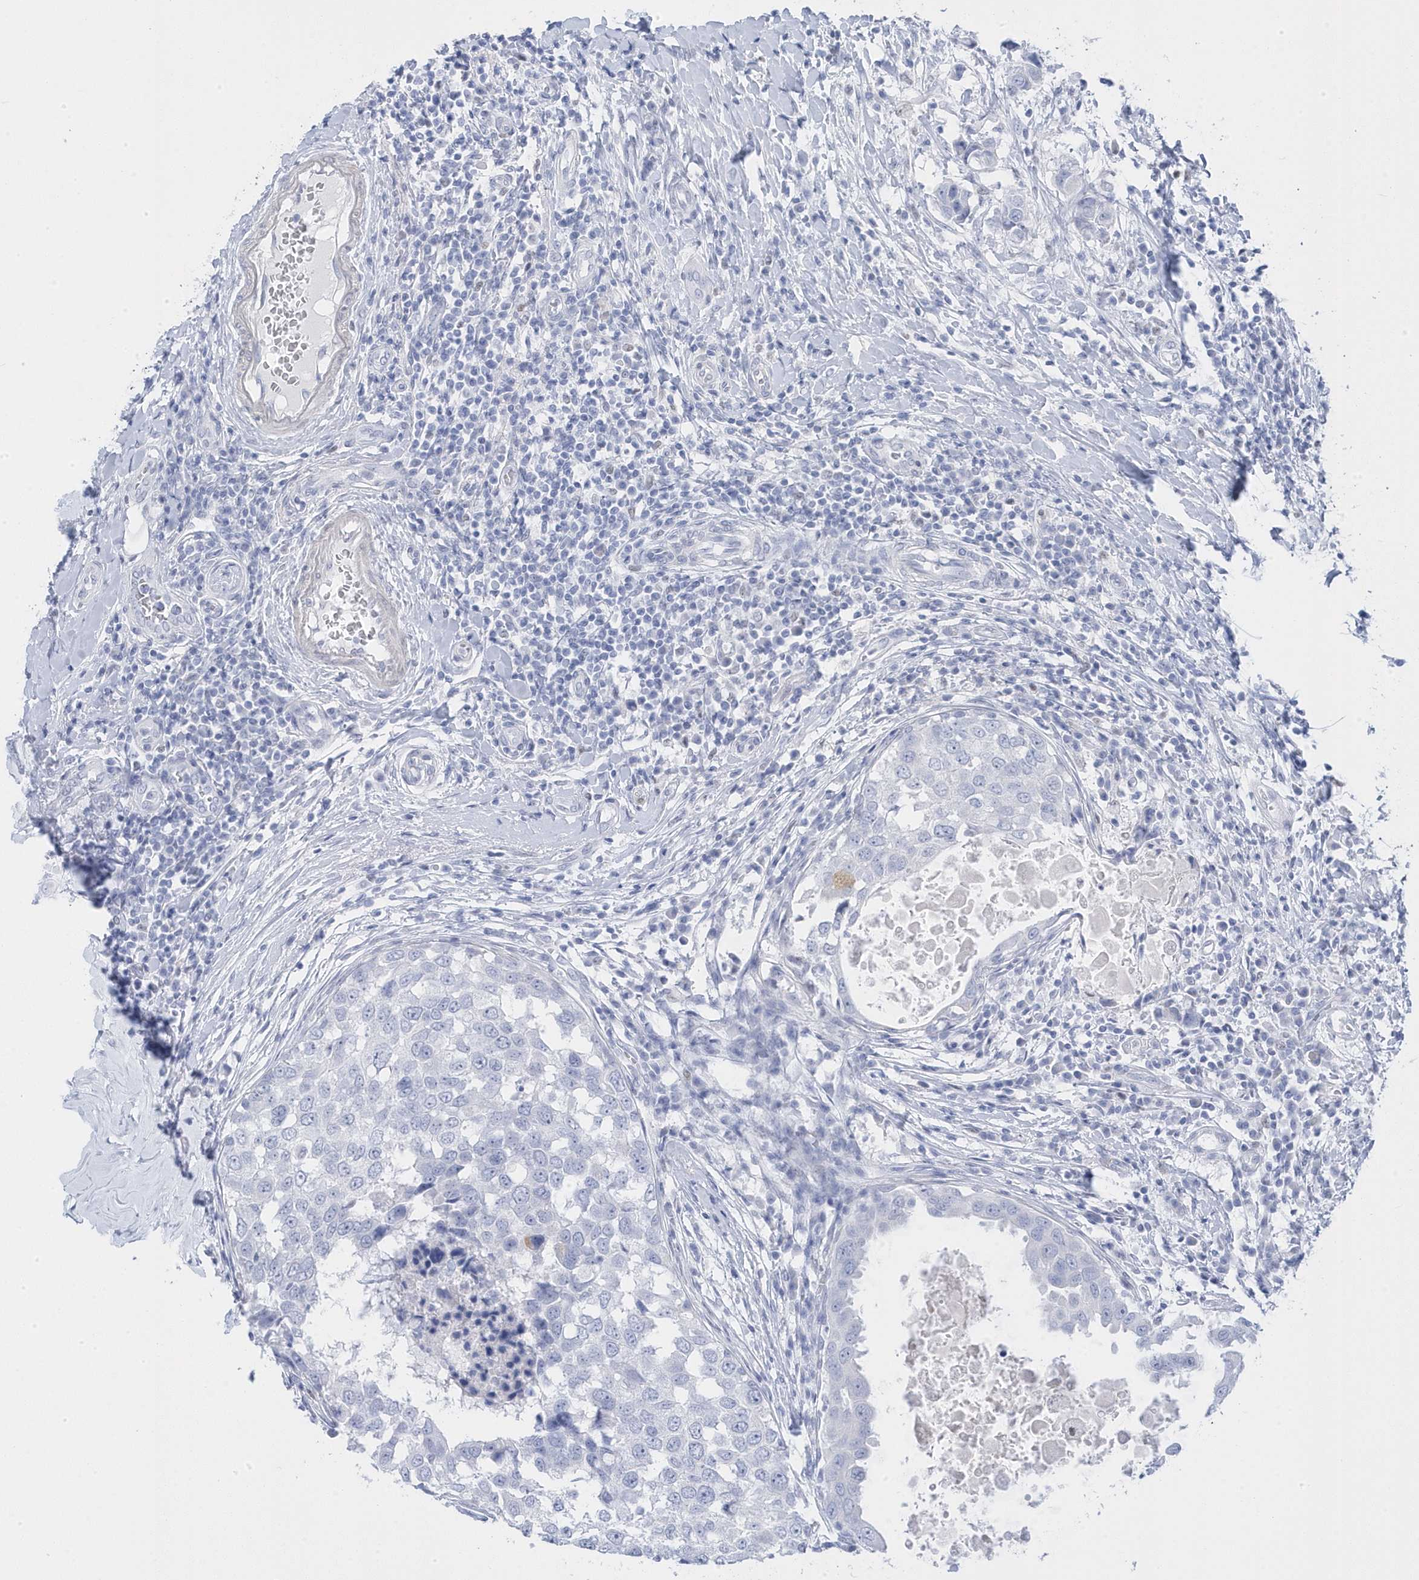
{"staining": {"intensity": "negative", "quantity": "none", "location": "none"}, "tissue": "breast cancer", "cell_type": "Tumor cells", "image_type": "cancer", "snomed": [{"axis": "morphology", "description": "Duct carcinoma"}, {"axis": "topography", "description": "Breast"}], "caption": "DAB immunohistochemical staining of human intraductal carcinoma (breast) exhibits no significant expression in tumor cells.", "gene": "GTPBP6", "patient": {"sex": "female", "age": 27}}